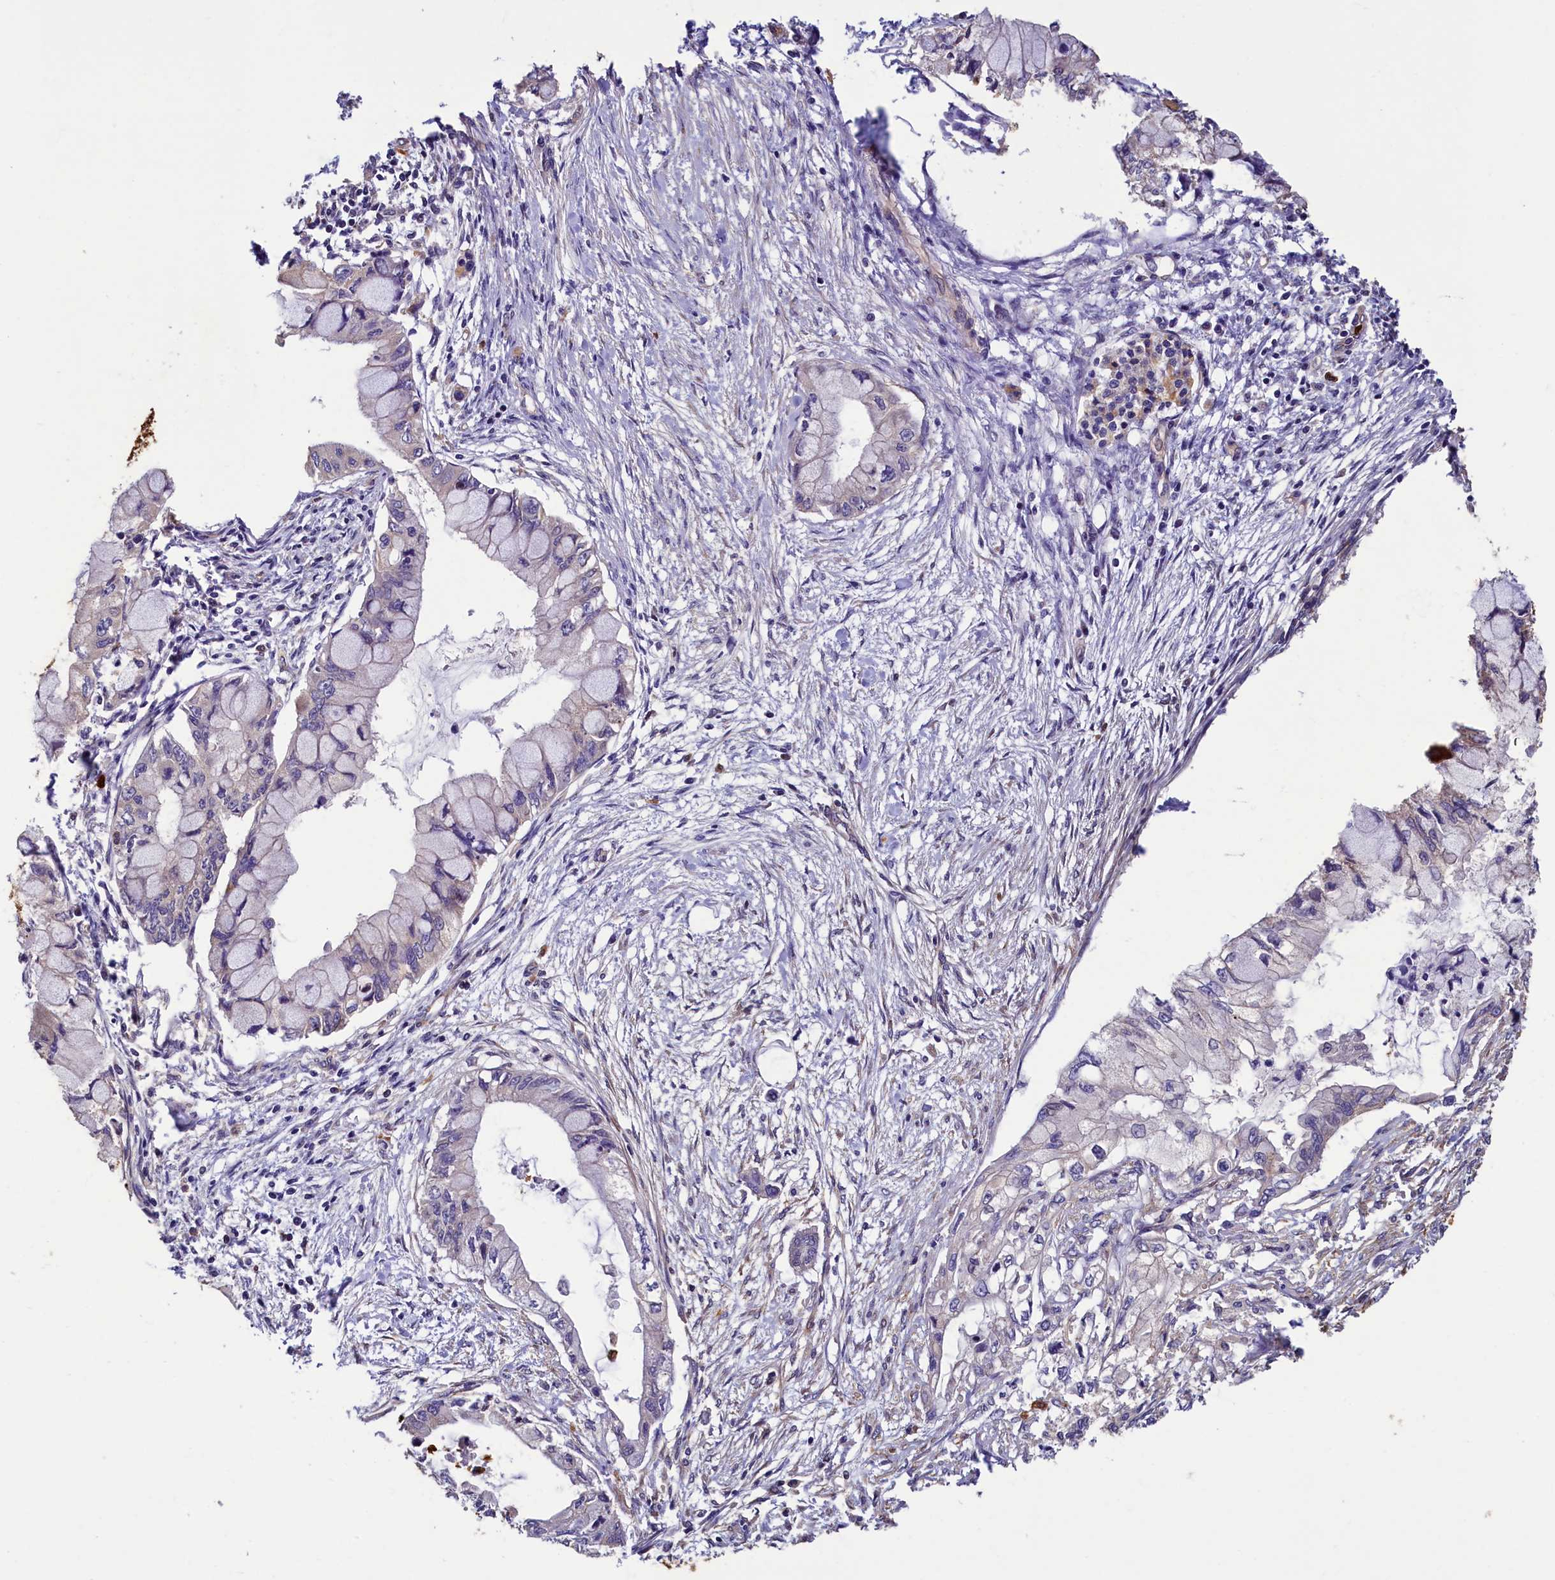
{"staining": {"intensity": "negative", "quantity": "none", "location": "none"}, "tissue": "pancreatic cancer", "cell_type": "Tumor cells", "image_type": "cancer", "snomed": [{"axis": "morphology", "description": "Adenocarcinoma, NOS"}, {"axis": "topography", "description": "Pancreas"}], "caption": "There is no significant expression in tumor cells of adenocarcinoma (pancreatic).", "gene": "CCDC102B", "patient": {"sex": "male", "age": 48}}